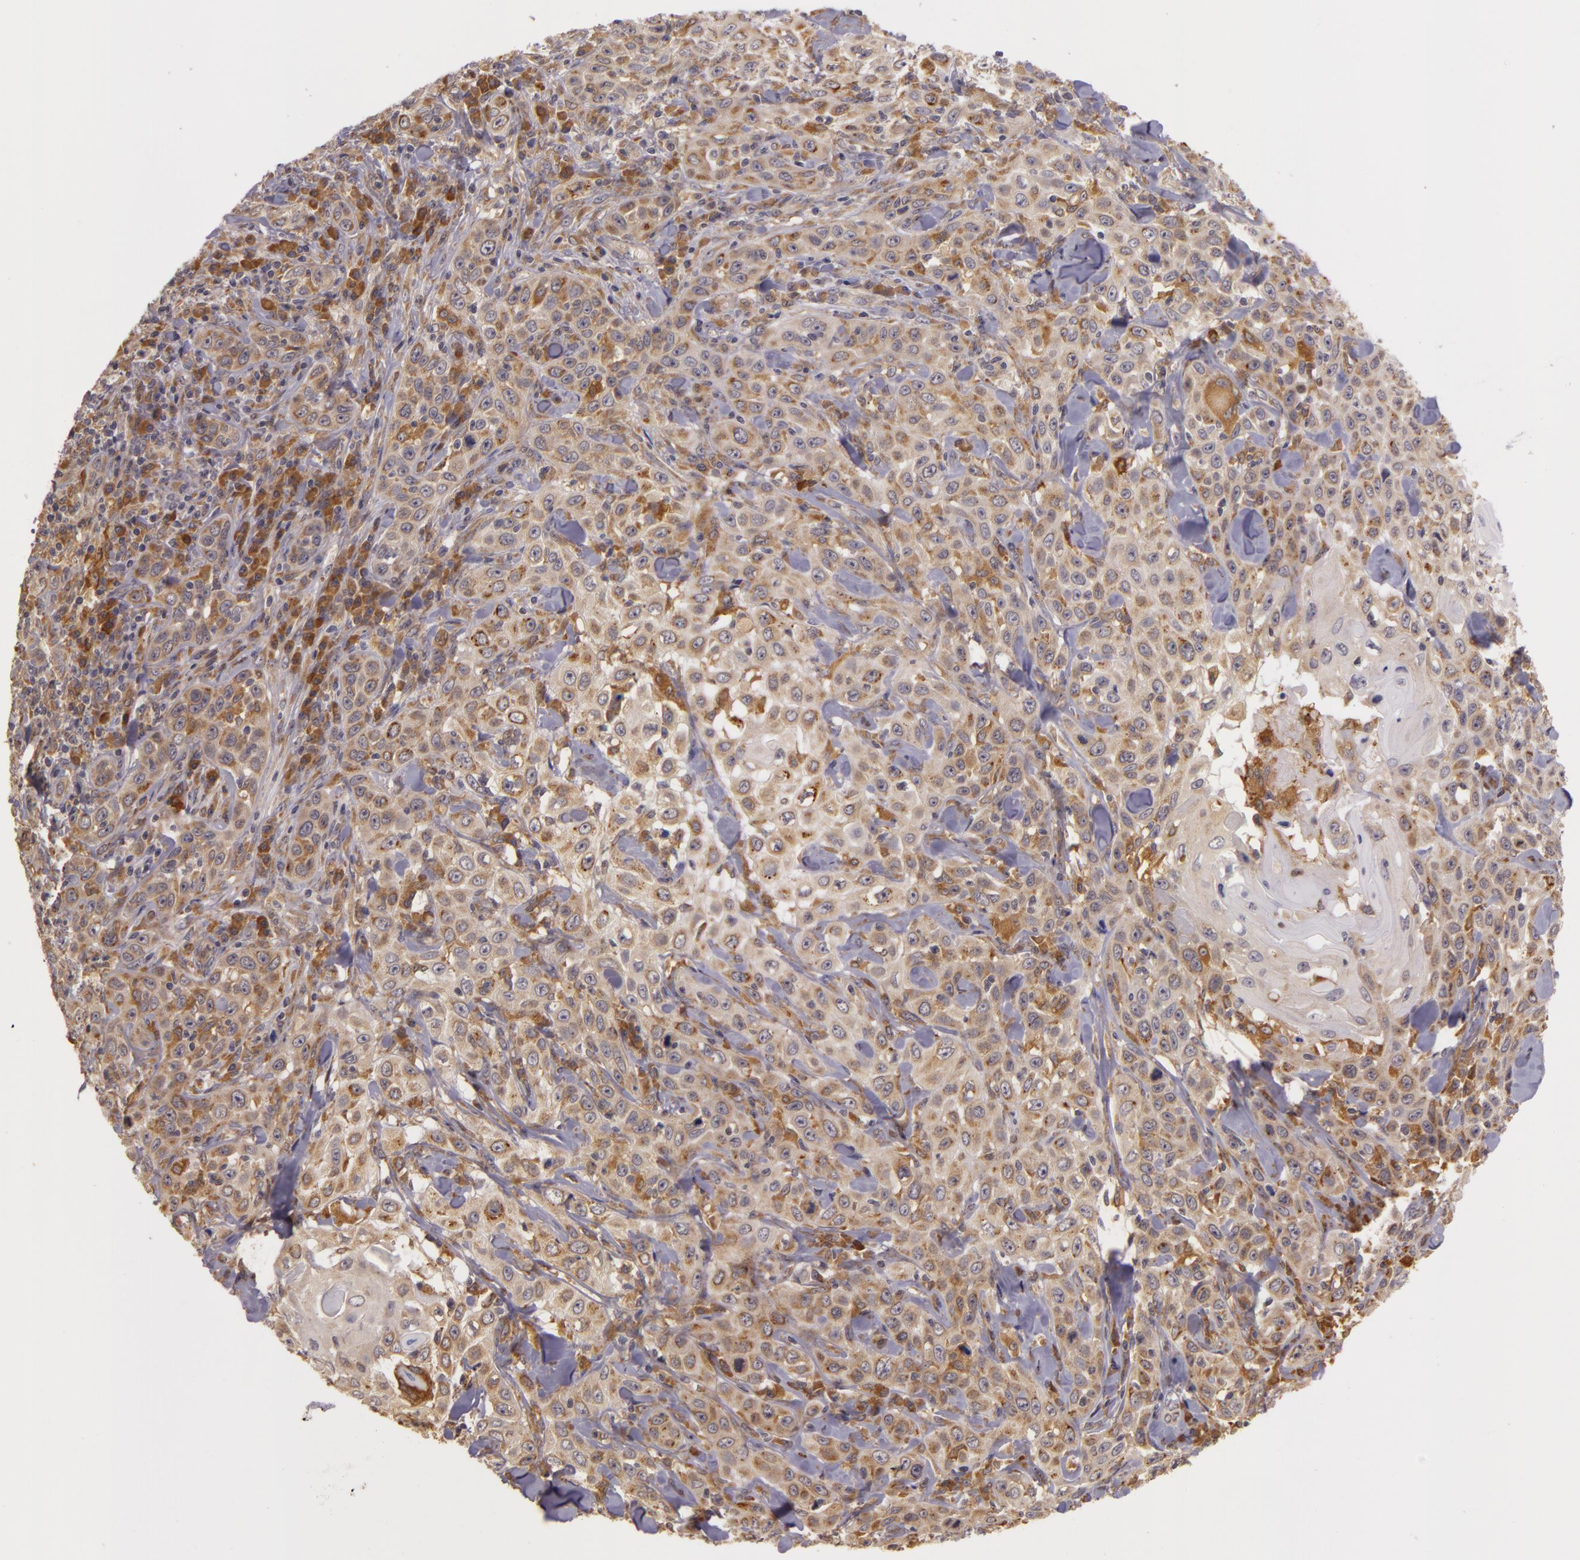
{"staining": {"intensity": "moderate", "quantity": "<25%", "location": "cytoplasmic/membranous"}, "tissue": "skin cancer", "cell_type": "Tumor cells", "image_type": "cancer", "snomed": [{"axis": "morphology", "description": "Squamous cell carcinoma, NOS"}, {"axis": "topography", "description": "Skin"}], "caption": "Skin cancer (squamous cell carcinoma) stained for a protein shows moderate cytoplasmic/membranous positivity in tumor cells. The protein of interest is shown in brown color, while the nuclei are stained blue.", "gene": "PPP1R3F", "patient": {"sex": "male", "age": 84}}